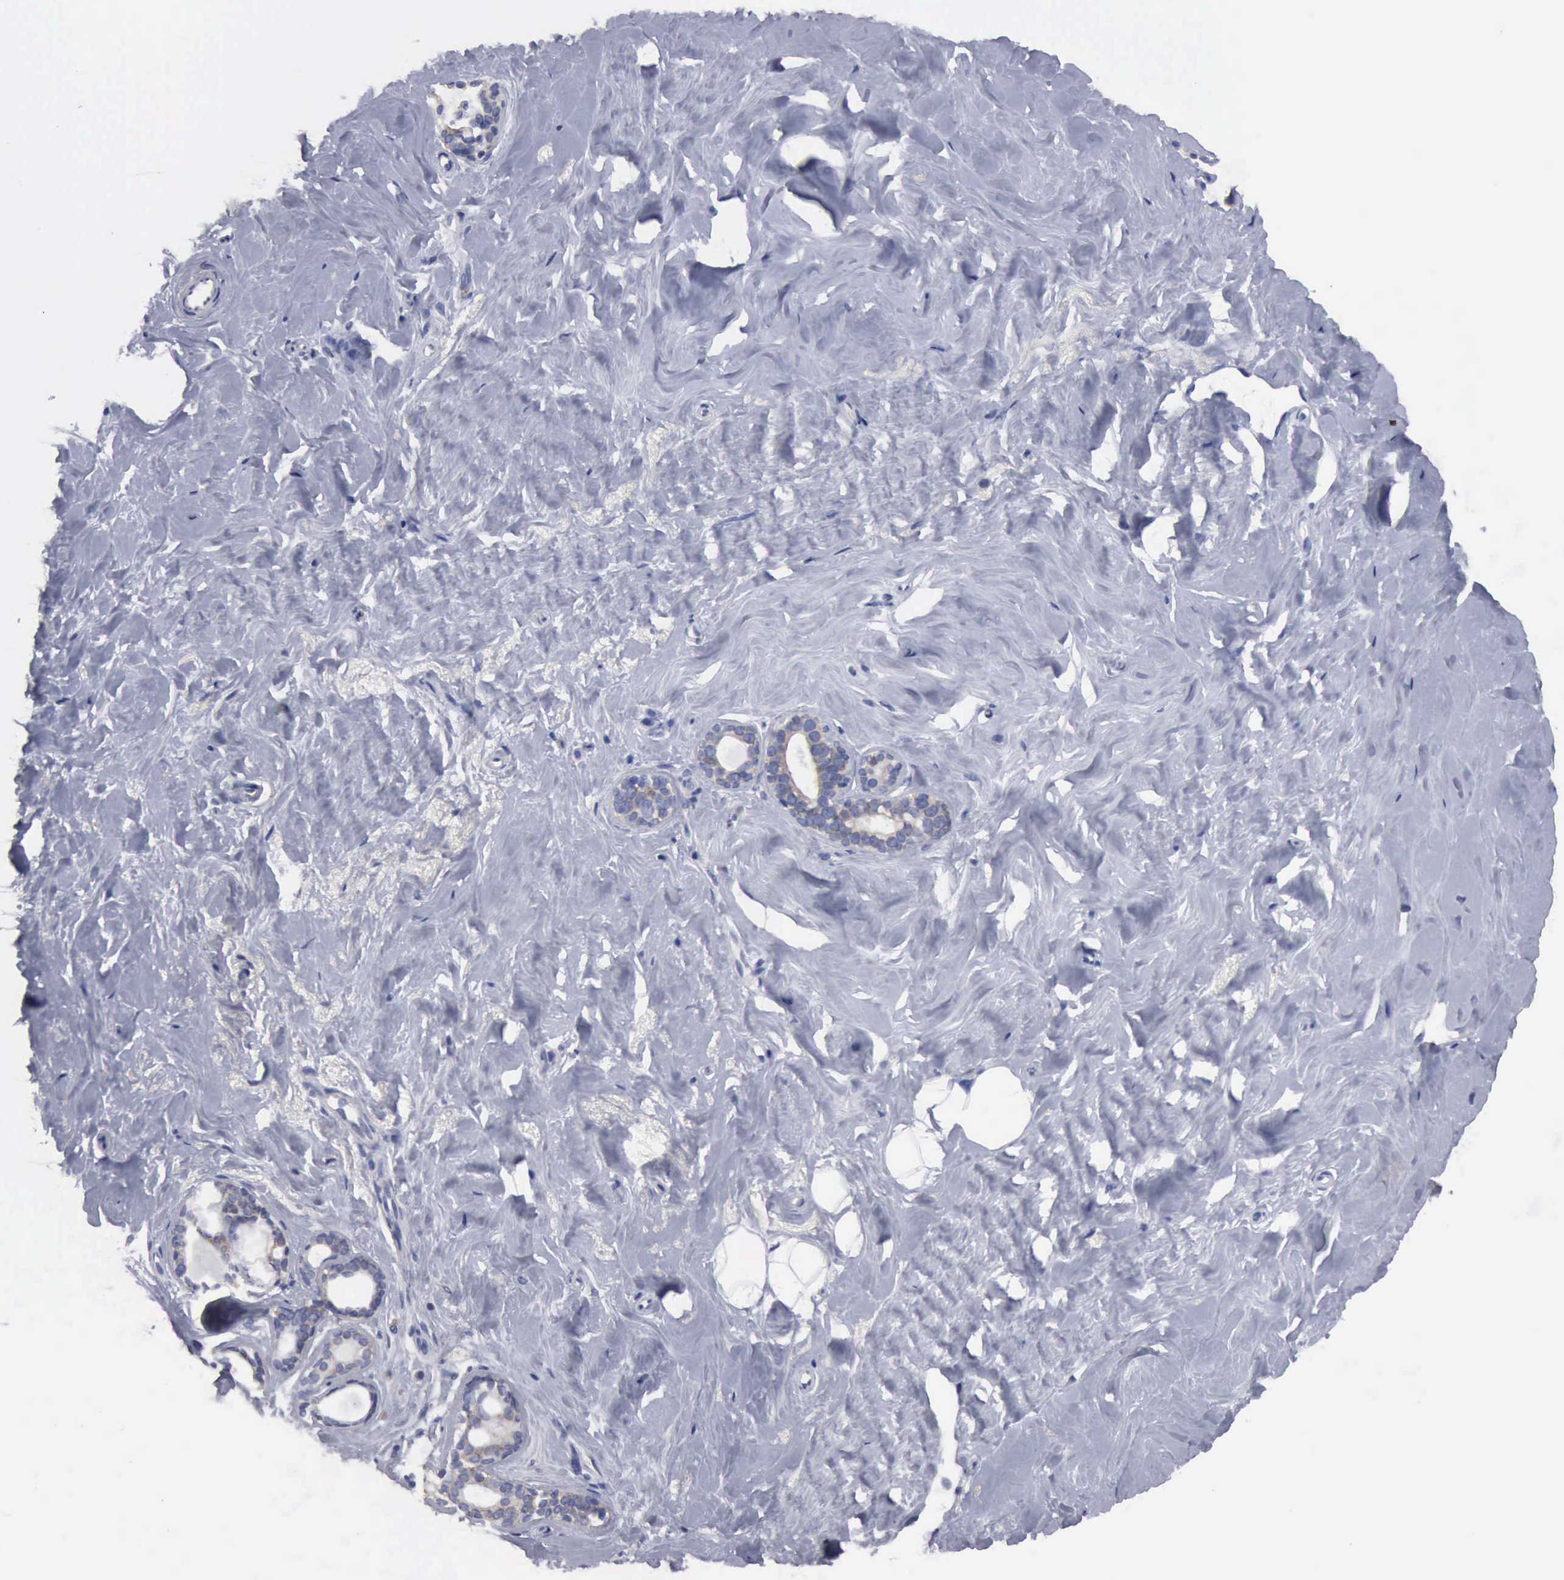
{"staining": {"intensity": "negative", "quantity": "none", "location": "none"}, "tissue": "breast", "cell_type": "Adipocytes", "image_type": "normal", "snomed": [{"axis": "morphology", "description": "Normal tissue, NOS"}, {"axis": "topography", "description": "Breast"}], "caption": "High magnification brightfield microscopy of unremarkable breast stained with DAB (brown) and counterstained with hematoxylin (blue): adipocytes show no significant positivity. The staining is performed using DAB (3,3'-diaminobenzidine) brown chromogen with nuclei counter-stained in using hematoxylin.", "gene": "TXLNG", "patient": {"sex": "female", "age": 54}}